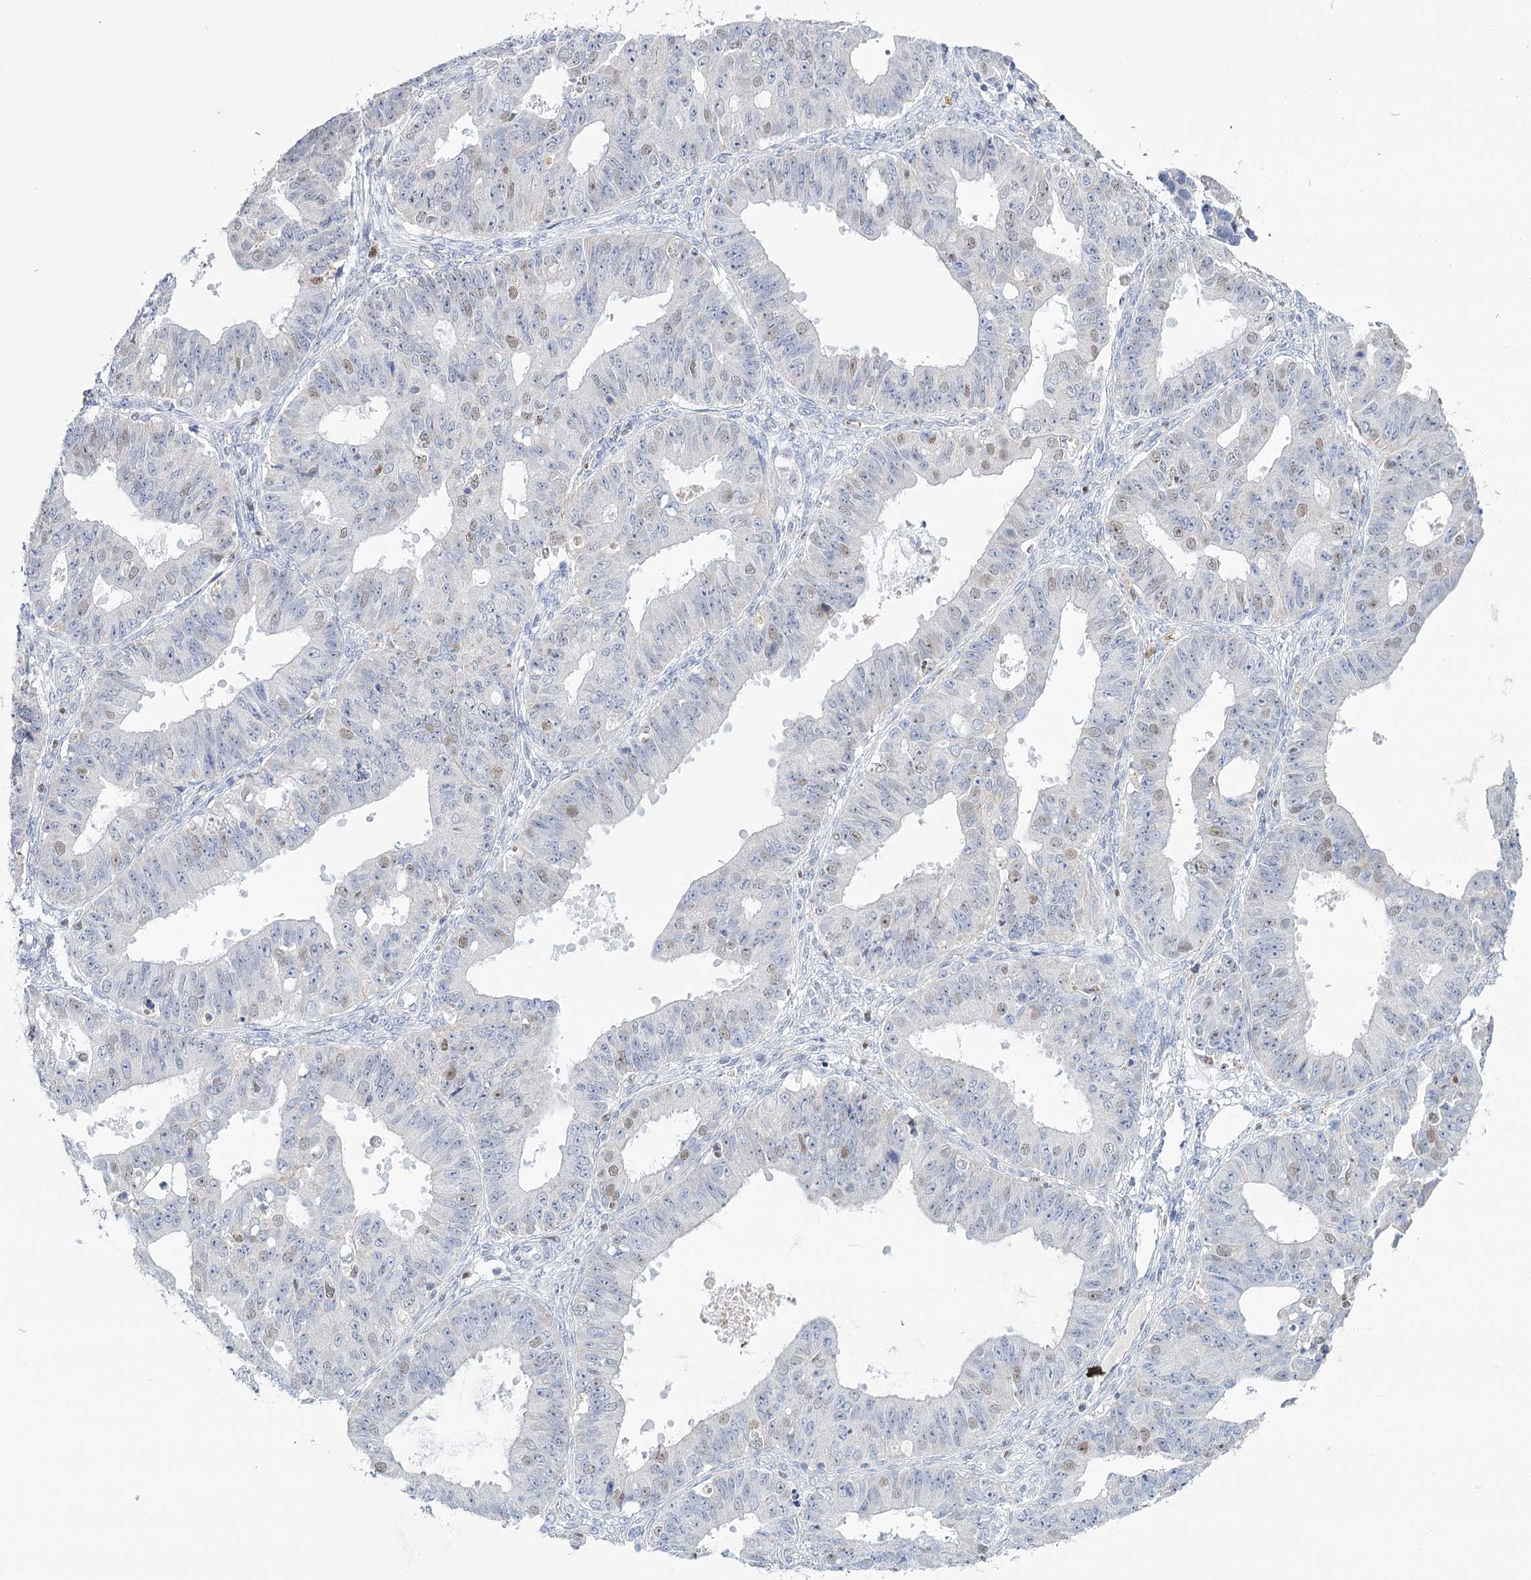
{"staining": {"intensity": "weak", "quantity": "<25%", "location": "nuclear"}, "tissue": "ovarian cancer", "cell_type": "Tumor cells", "image_type": "cancer", "snomed": [{"axis": "morphology", "description": "Carcinoma, endometroid"}, {"axis": "topography", "description": "Appendix"}, {"axis": "topography", "description": "Ovary"}], "caption": "High power microscopy histopathology image of an immunohistochemistry (IHC) histopathology image of ovarian cancer (endometroid carcinoma), revealing no significant positivity in tumor cells. (Stains: DAB (3,3'-diaminobenzidine) immunohistochemistry (IHC) with hematoxylin counter stain, Microscopy: brightfield microscopy at high magnification).", "gene": "IGSF3", "patient": {"sex": "female", "age": 42}}